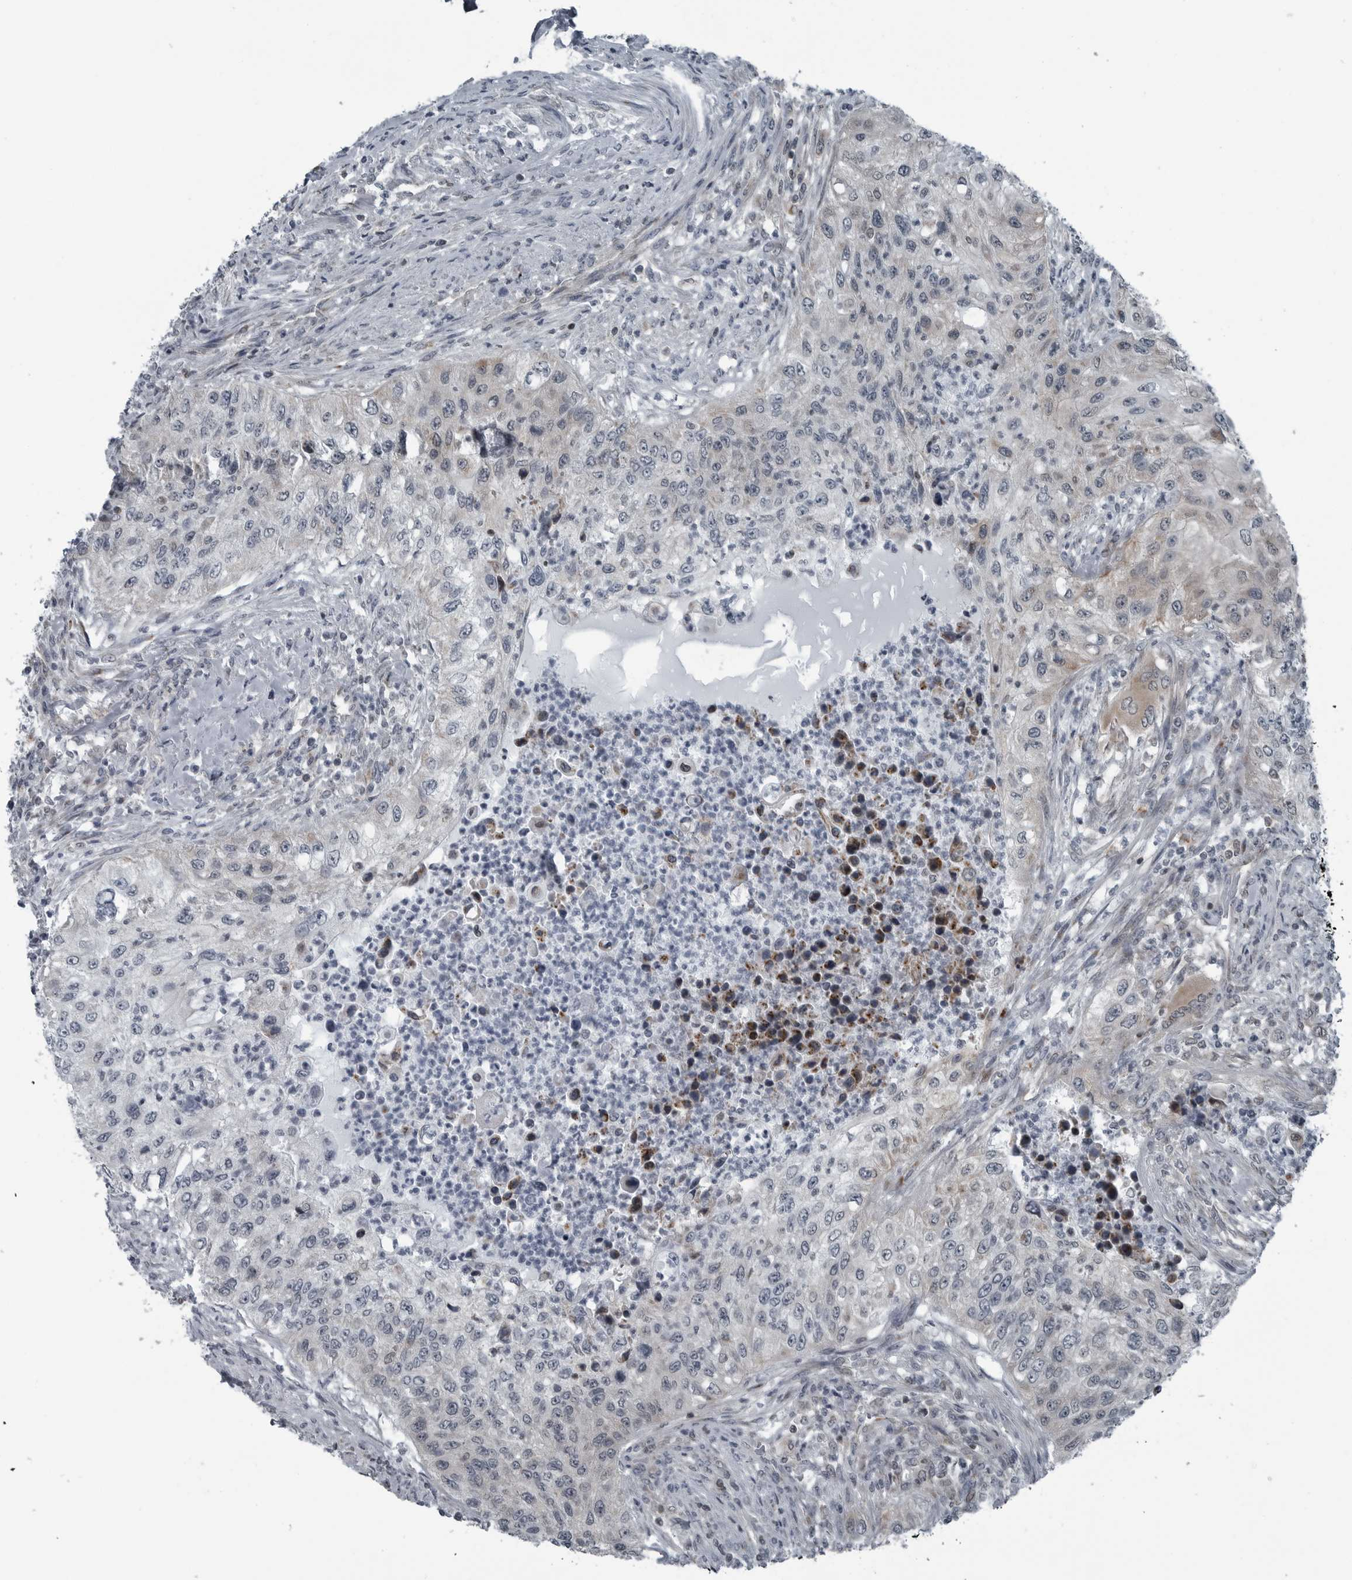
{"staining": {"intensity": "negative", "quantity": "none", "location": "none"}, "tissue": "urothelial cancer", "cell_type": "Tumor cells", "image_type": "cancer", "snomed": [{"axis": "morphology", "description": "Urothelial carcinoma, High grade"}, {"axis": "topography", "description": "Urinary bladder"}], "caption": "High magnification brightfield microscopy of urothelial cancer stained with DAB (3,3'-diaminobenzidine) (brown) and counterstained with hematoxylin (blue): tumor cells show no significant staining.", "gene": "GAK", "patient": {"sex": "female", "age": 60}}